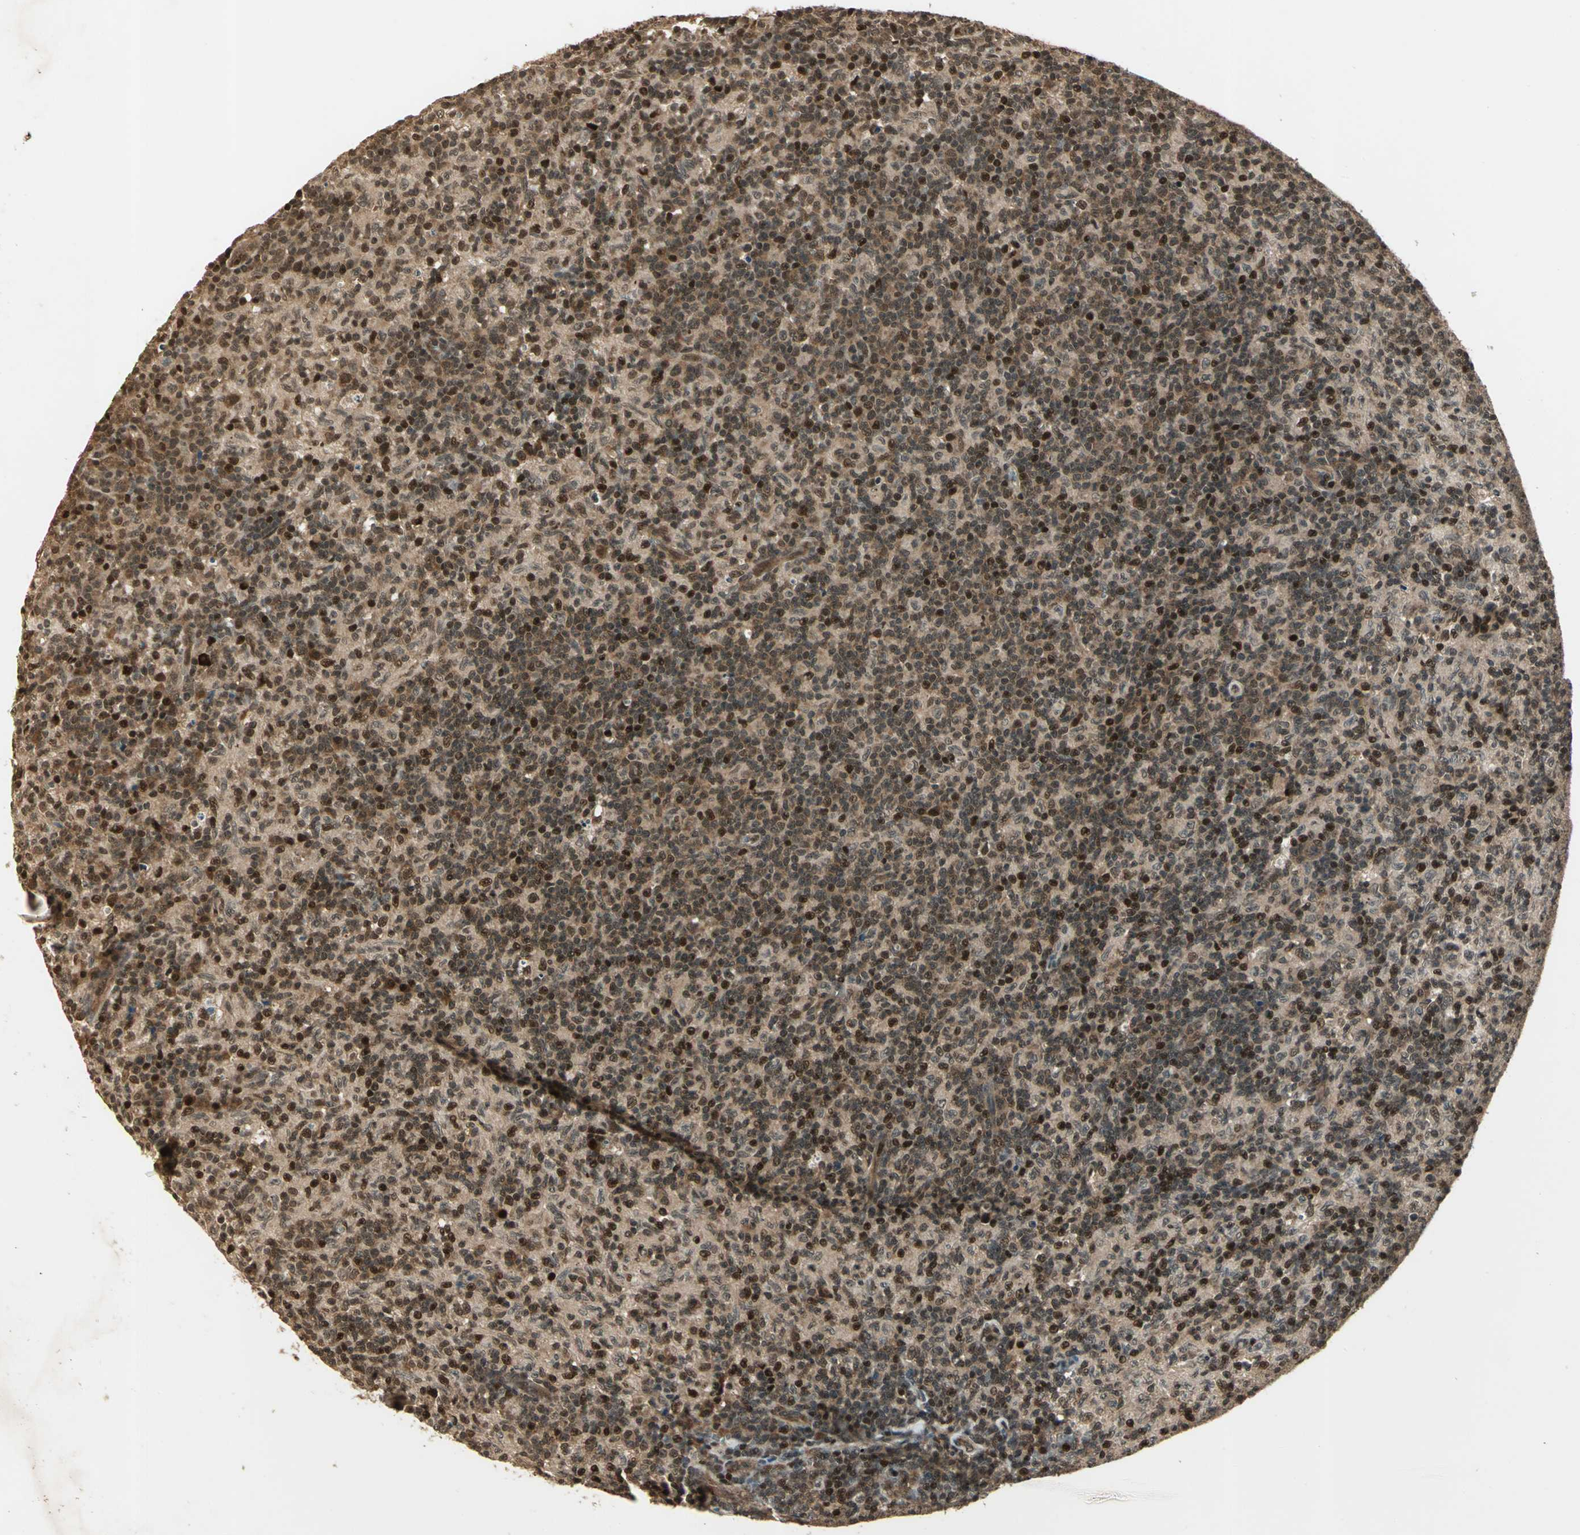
{"staining": {"intensity": "moderate", "quantity": ">75%", "location": "cytoplasmic/membranous,nuclear"}, "tissue": "lymph node", "cell_type": "Germinal center cells", "image_type": "normal", "snomed": [{"axis": "morphology", "description": "Normal tissue, NOS"}, {"axis": "morphology", "description": "Inflammation, NOS"}, {"axis": "topography", "description": "Lymph node"}], "caption": "This micrograph displays IHC staining of normal lymph node, with medium moderate cytoplasmic/membranous,nuclear expression in about >75% of germinal center cells.", "gene": "PSMC3", "patient": {"sex": "male", "age": 55}}